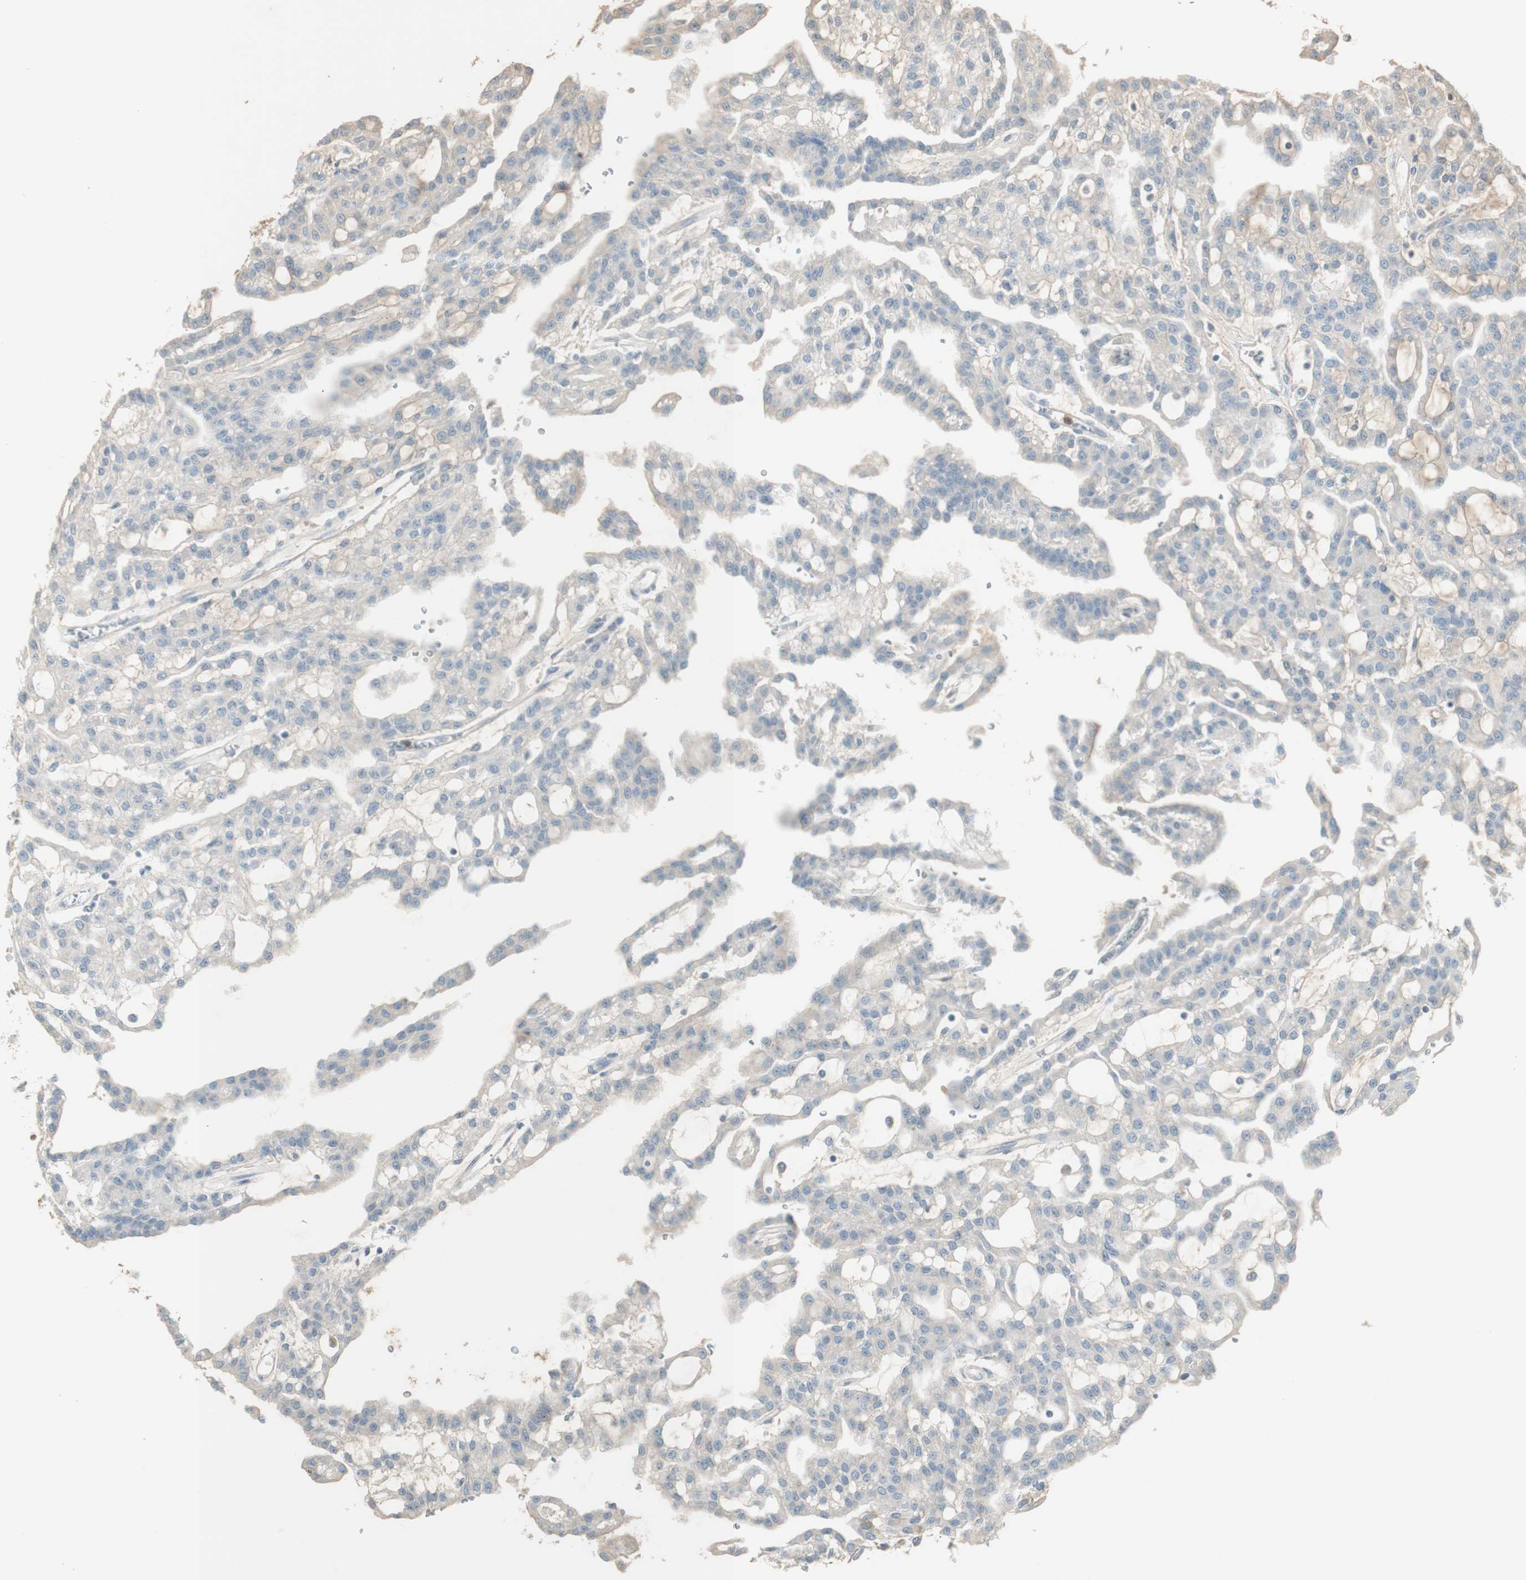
{"staining": {"intensity": "negative", "quantity": "none", "location": "none"}, "tissue": "renal cancer", "cell_type": "Tumor cells", "image_type": "cancer", "snomed": [{"axis": "morphology", "description": "Adenocarcinoma, NOS"}, {"axis": "topography", "description": "Kidney"}], "caption": "This is an immunohistochemistry (IHC) histopathology image of renal adenocarcinoma. There is no staining in tumor cells.", "gene": "IFNG", "patient": {"sex": "male", "age": 63}}